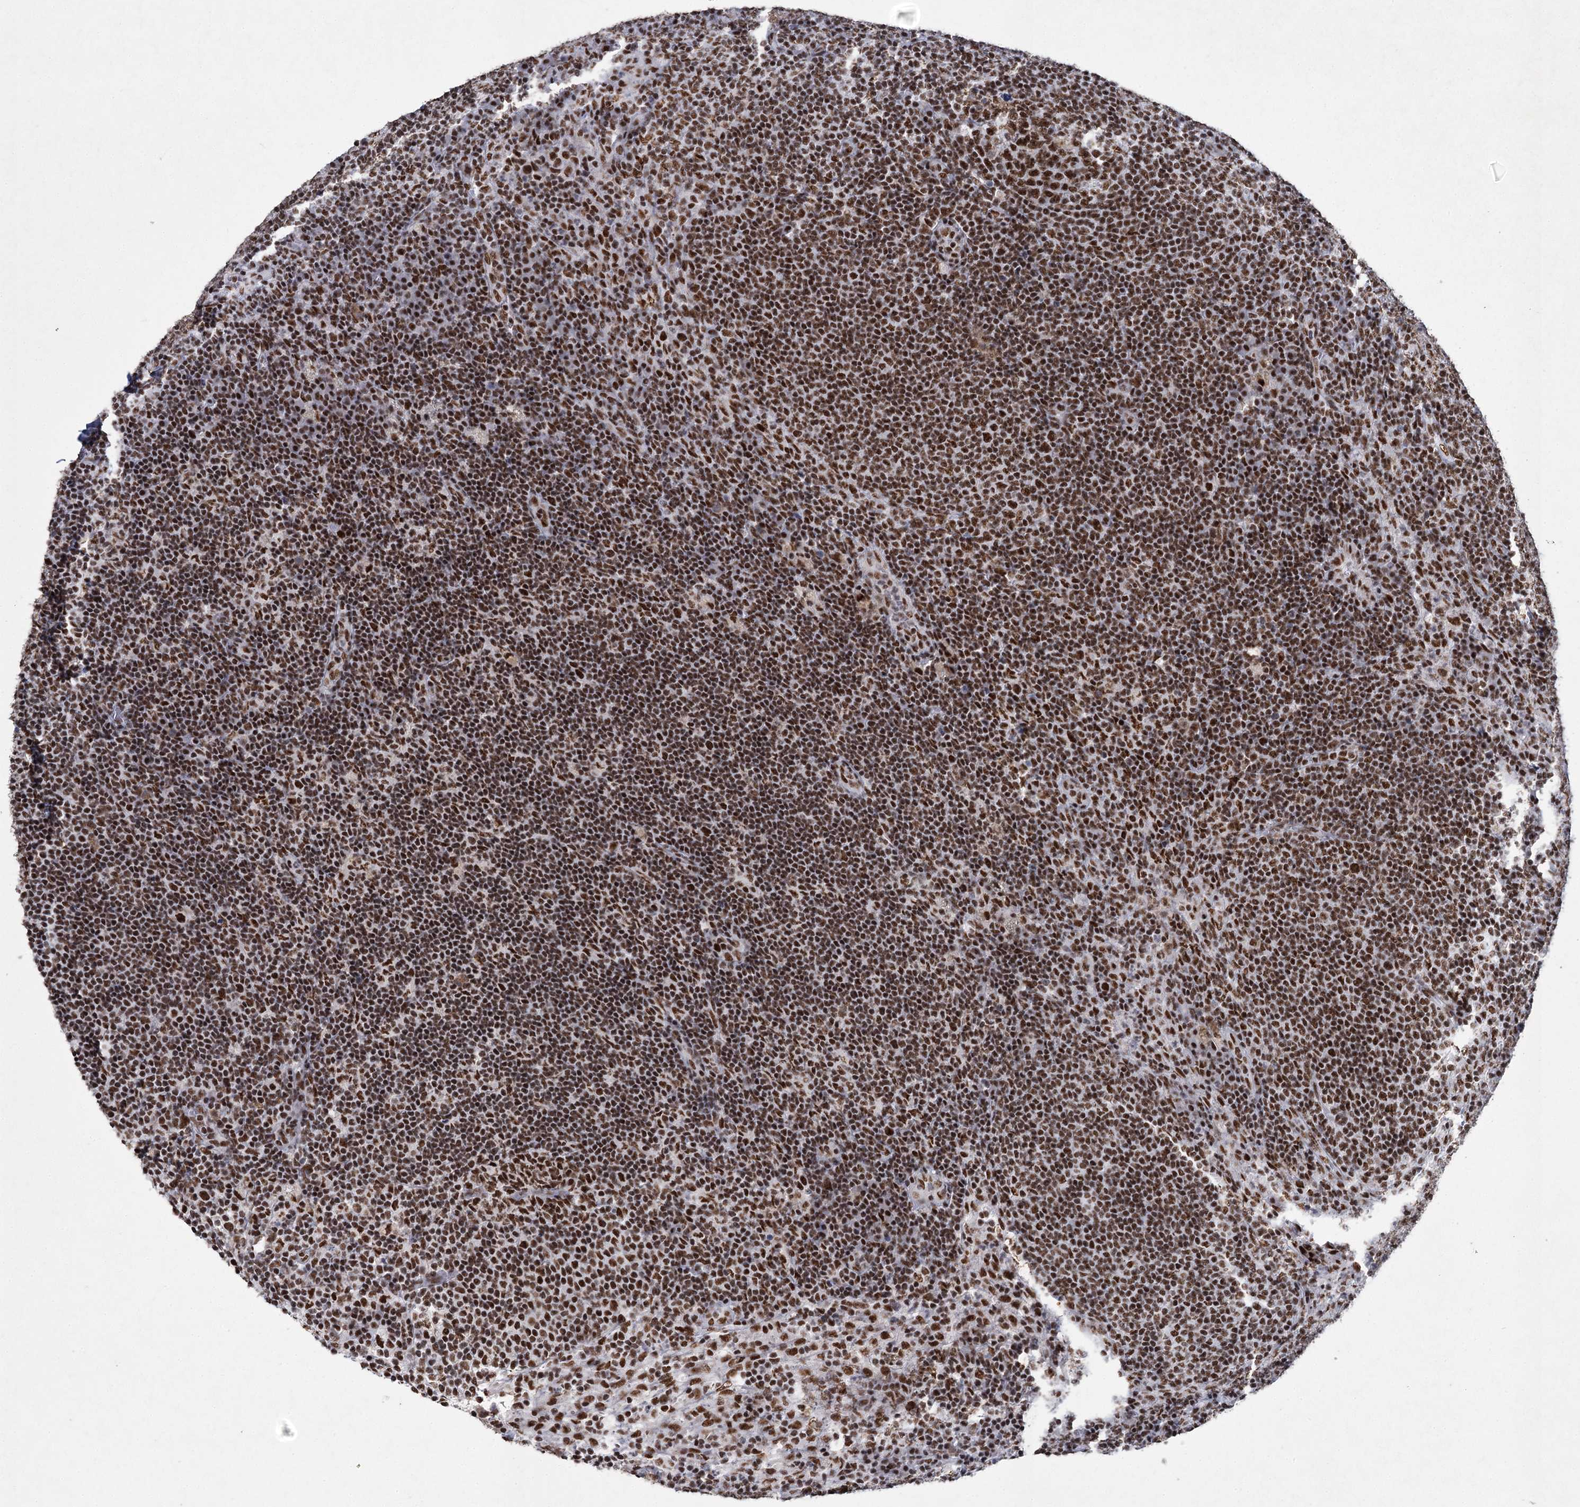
{"staining": {"intensity": "strong", "quantity": ">75%", "location": "nuclear"}, "tissue": "lymph node", "cell_type": "Germinal center cells", "image_type": "normal", "snomed": [{"axis": "morphology", "description": "Normal tissue, NOS"}, {"axis": "topography", "description": "Lymph node"}], "caption": "Unremarkable lymph node was stained to show a protein in brown. There is high levels of strong nuclear expression in about >75% of germinal center cells. The protein is shown in brown color, while the nuclei are stained blue.", "gene": "SCAF8", "patient": {"sex": "female", "age": 70}}